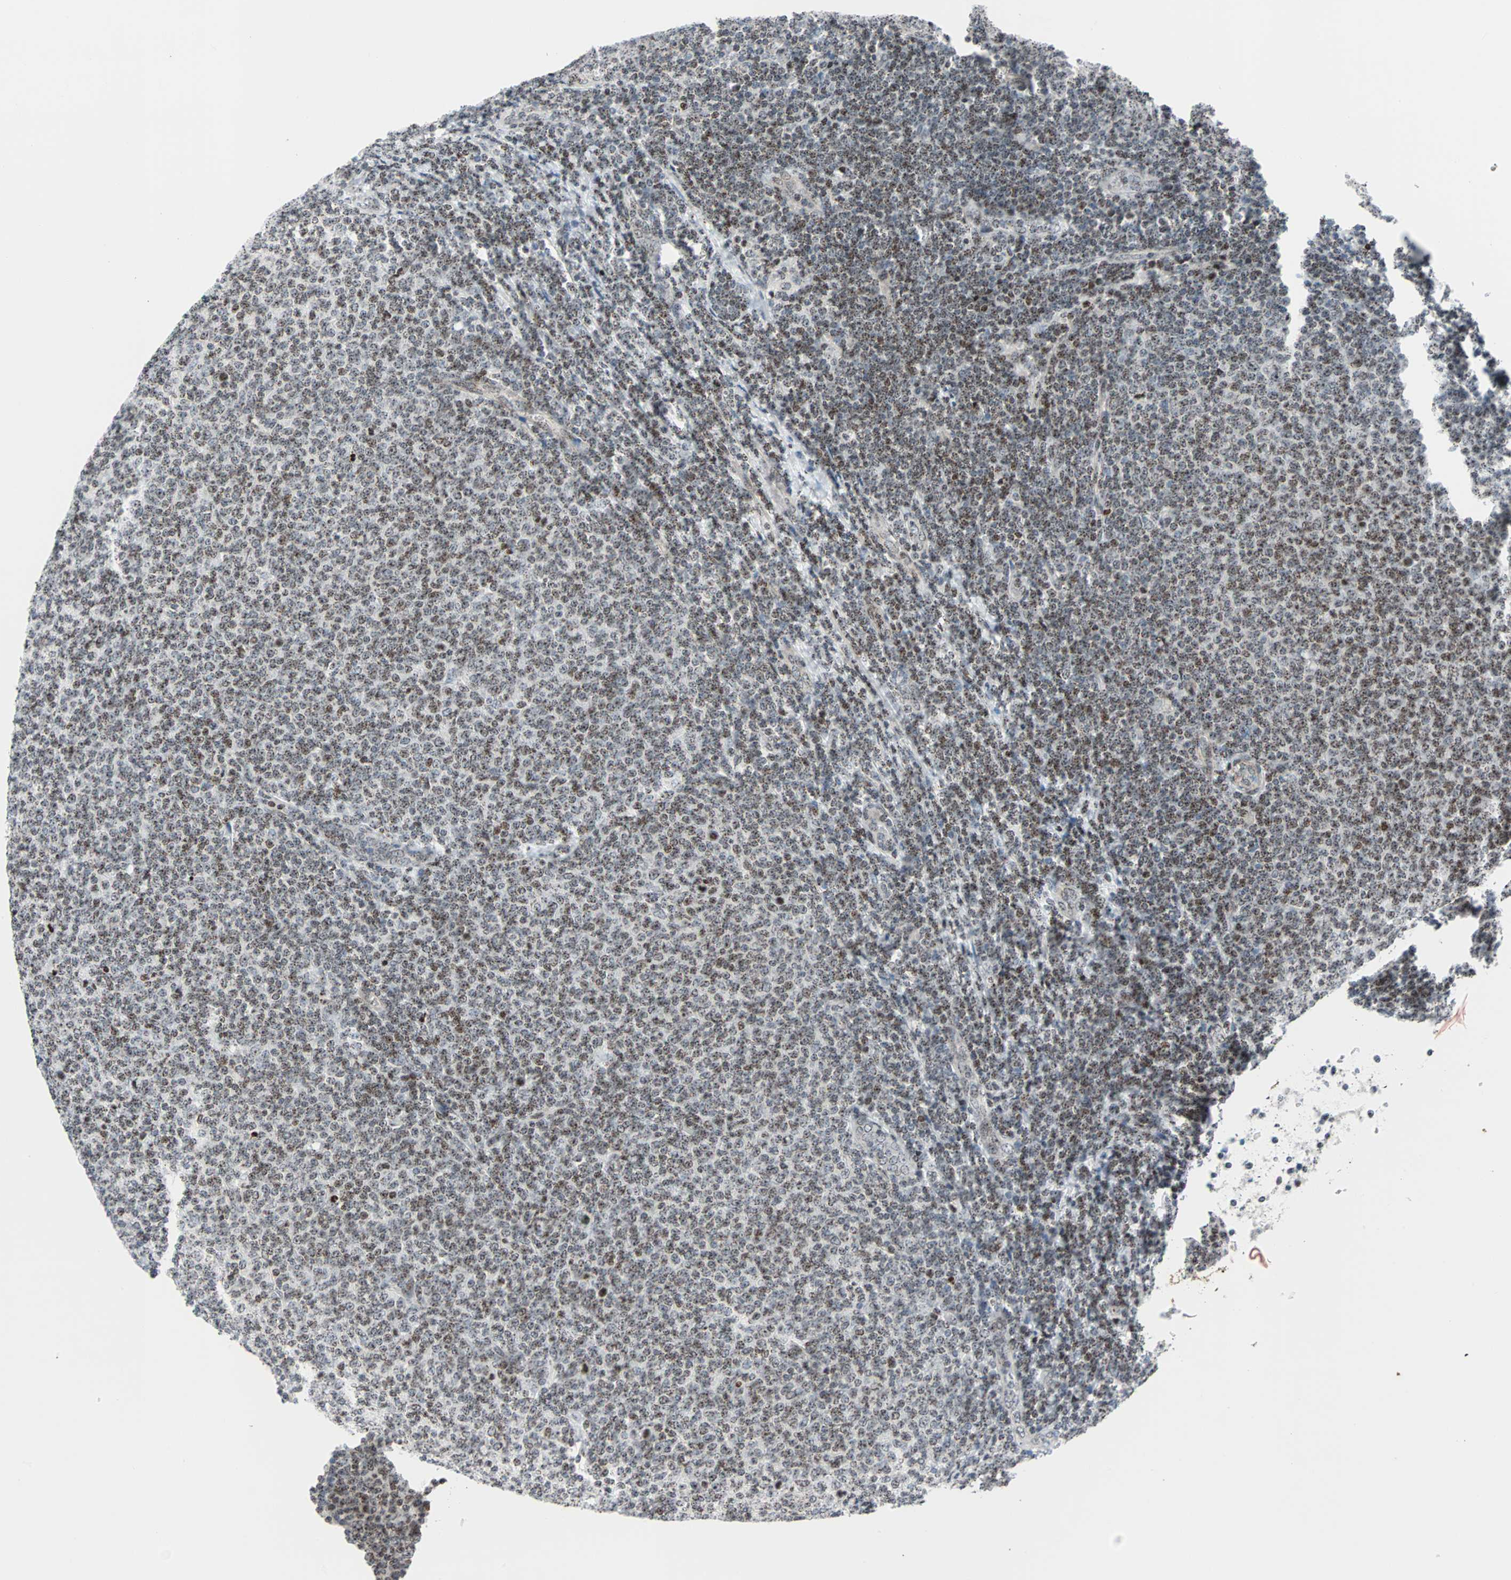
{"staining": {"intensity": "weak", "quantity": ">75%", "location": "nuclear"}, "tissue": "lymphoma", "cell_type": "Tumor cells", "image_type": "cancer", "snomed": [{"axis": "morphology", "description": "Malignant lymphoma, non-Hodgkin's type, Low grade"}, {"axis": "topography", "description": "Lymph node"}], "caption": "Protein staining shows weak nuclear expression in about >75% of tumor cells in low-grade malignant lymphoma, non-Hodgkin's type.", "gene": "CENPA", "patient": {"sex": "male", "age": 66}}